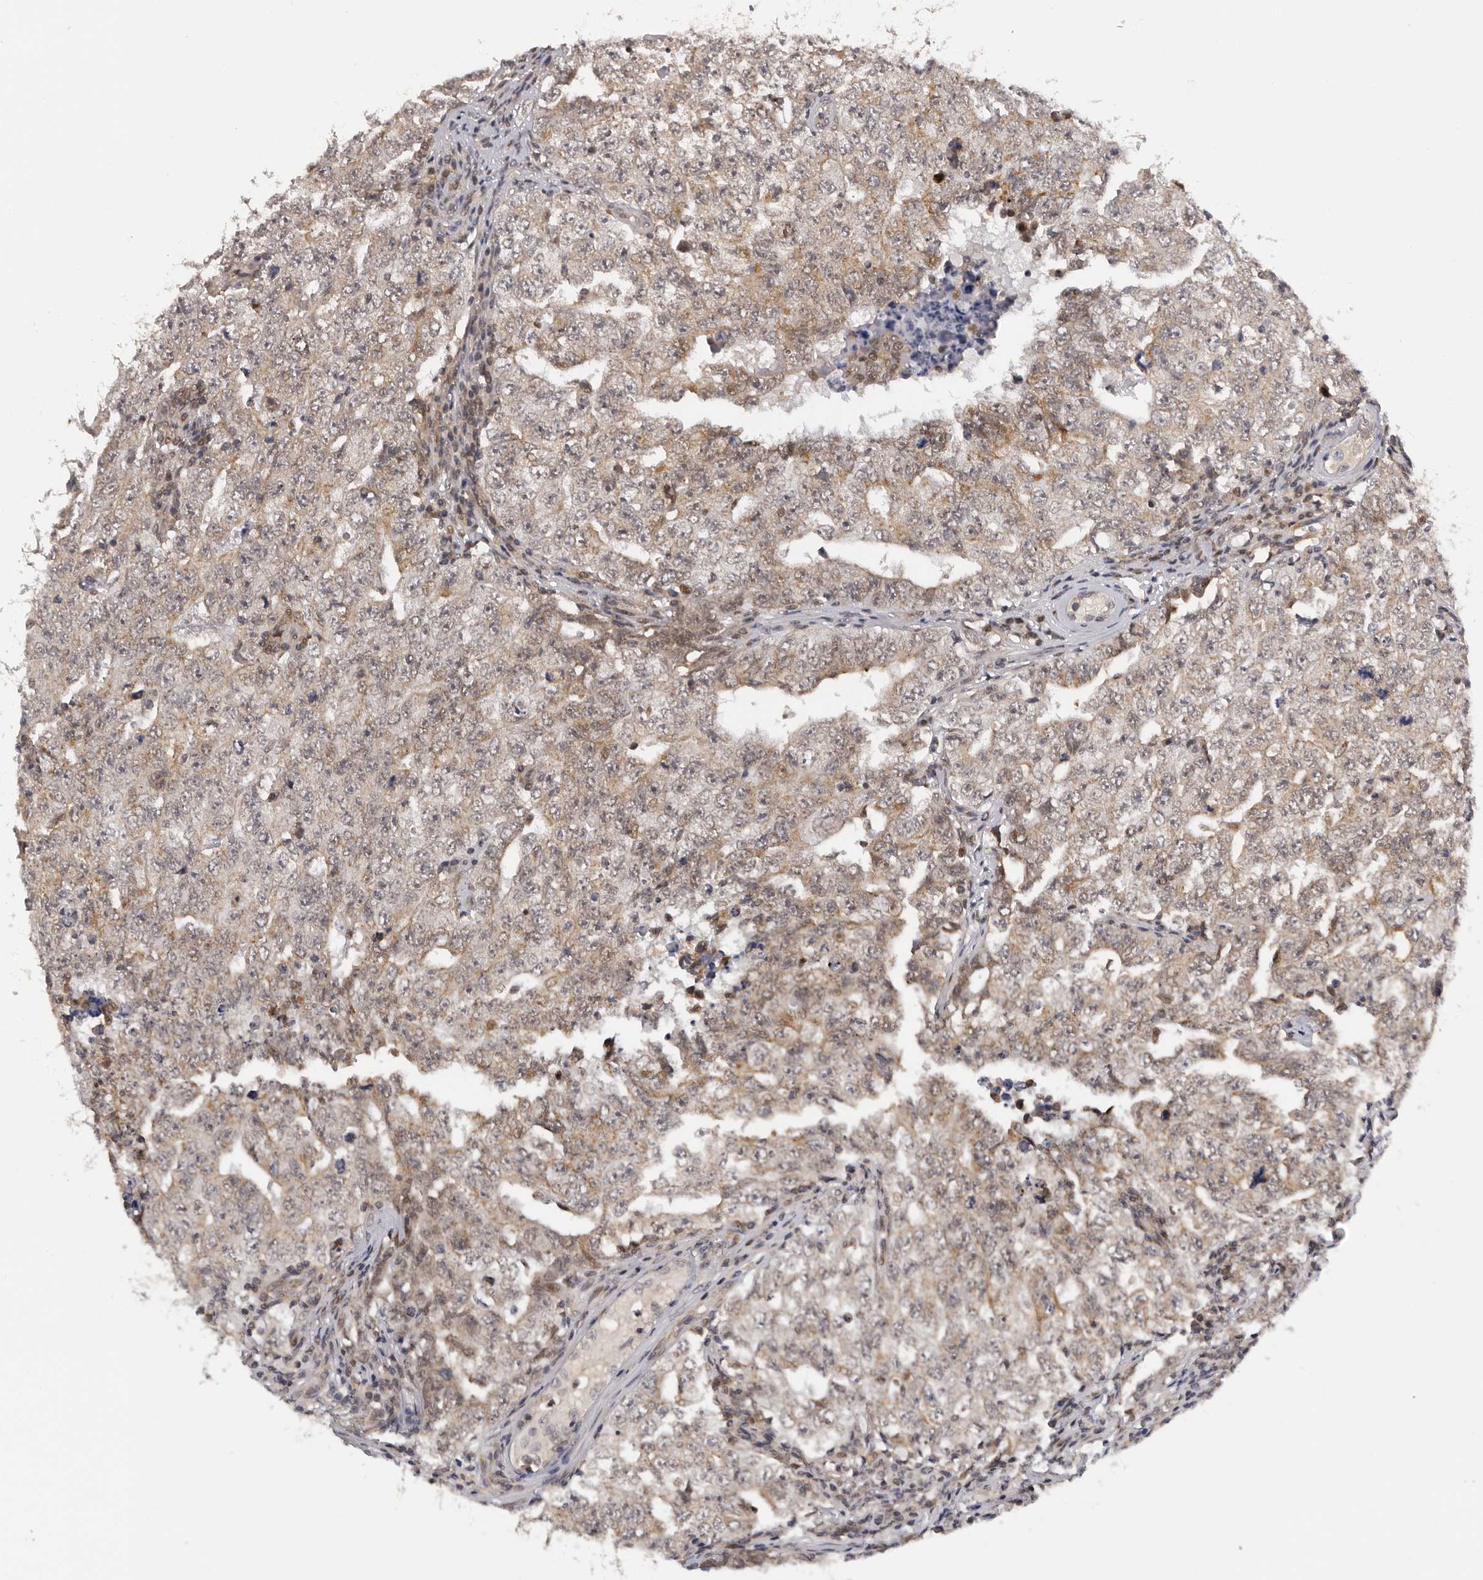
{"staining": {"intensity": "weak", "quantity": "25%-75%", "location": "cytoplasmic/membranous"}, "tissue": "testis cancer", "cell_type": "Tumor cells", "image_type": "cancer", "snomed": [{"axis": "morphology", "description": "Carcinoma, Embryonal, NOS"}, {"axis": "topography", "description": "Testis"}], "caption": "This is an image of immunohistochemistry (IHC) staining of testis cancer (embryonal carcinoma), which shows weak positivity in the cytoplasmic/membranous of tumor cells.", "gene": "KIF2B", "patient": {"sex": "male", "age": 26}}